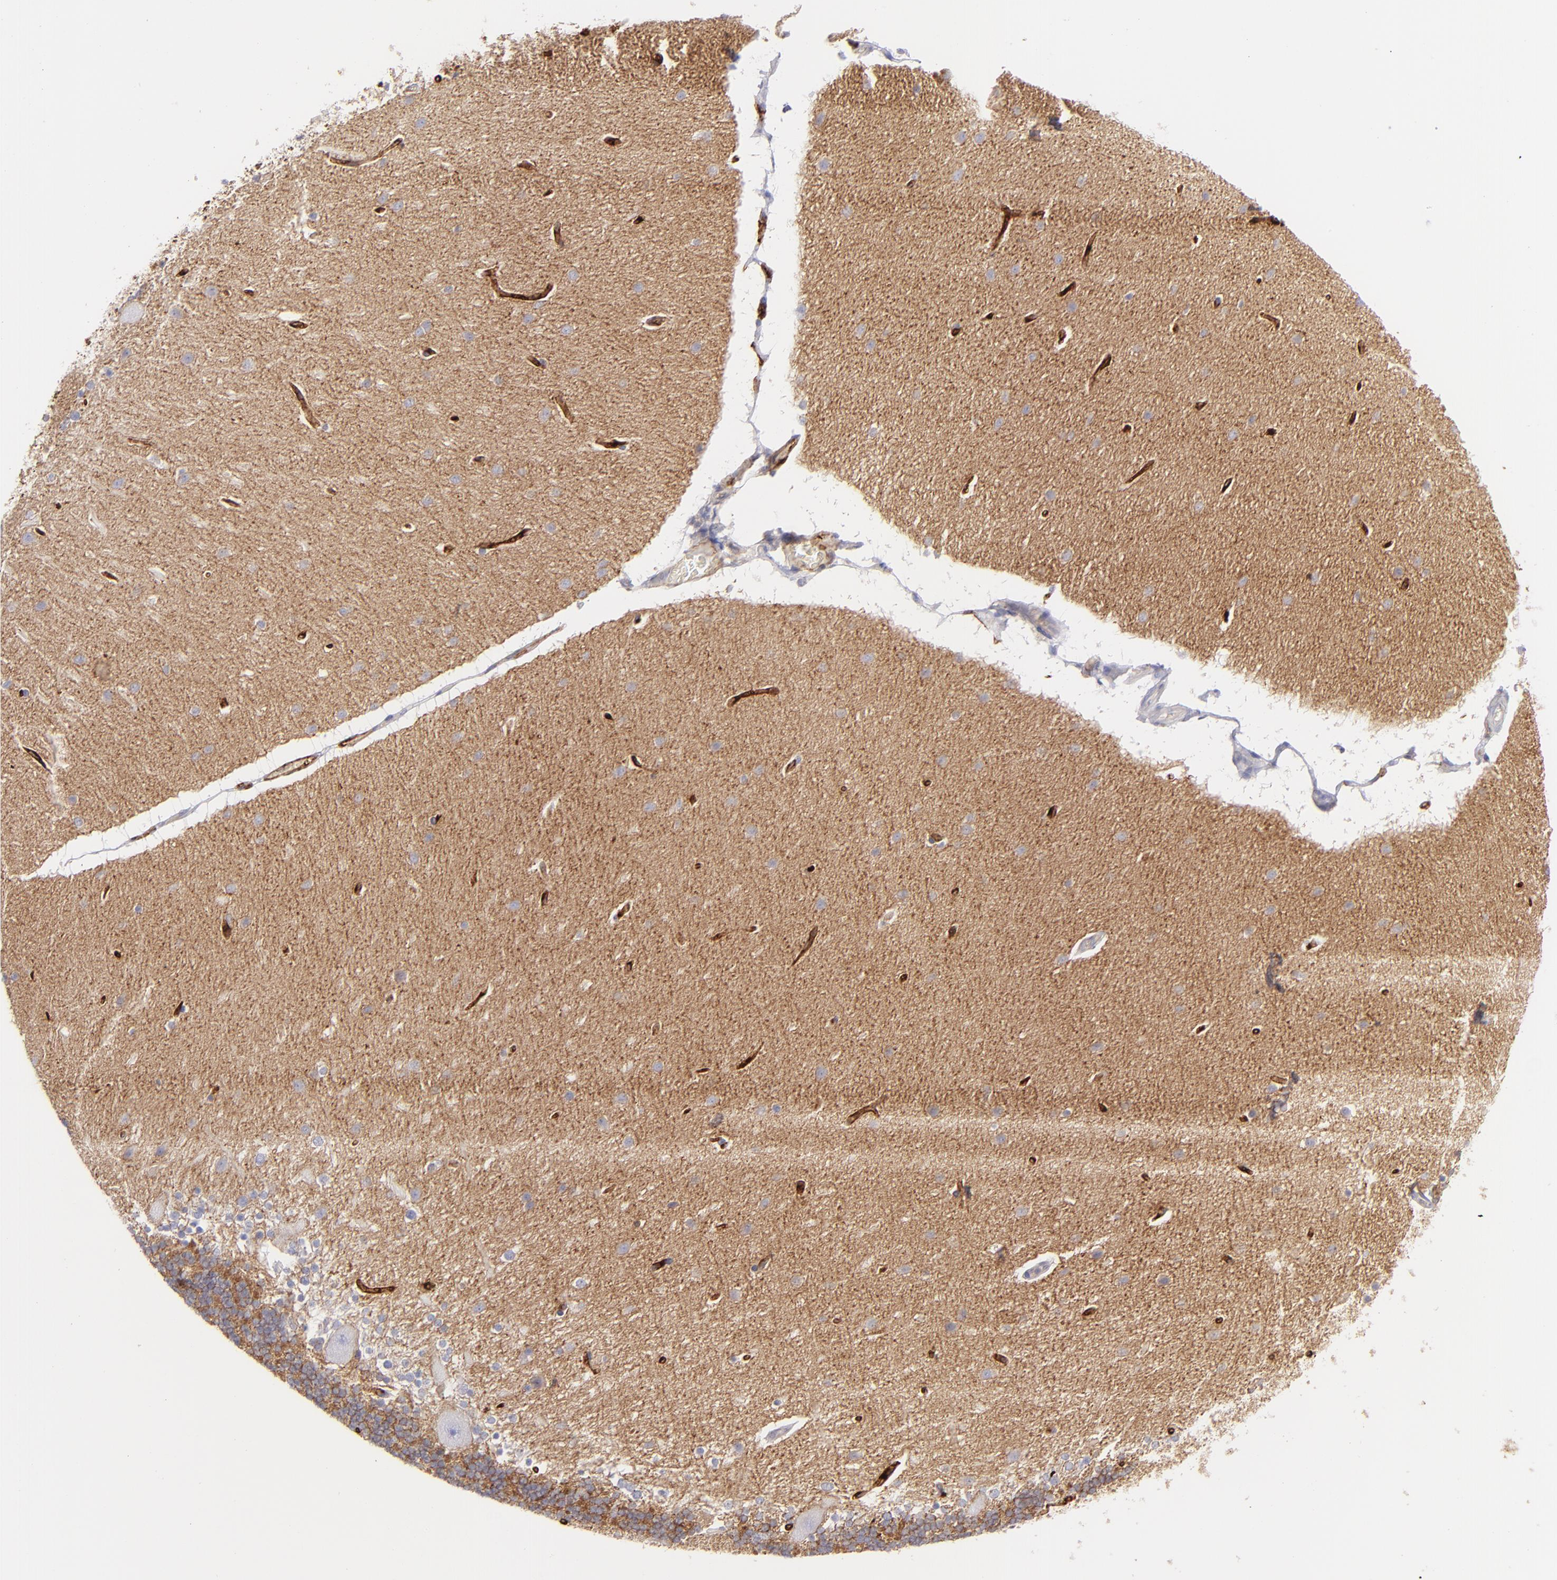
{"staining": {"intensity": "negative", "quantity": "none", "location": "none"}, "tissue": "cerebellum", "cell_type": "Cells in granular layer", "image_type": "normal", "snomed": [{"axis": "morphology", "description": "Normal tissue, NOS"}, {"axis": "topography", "description": "Cerebellum"}], "caption": "The image reveals no significant expression in cells in granular layer of cerebellum. (Brightfield microscopy of DAB (3,3'-diaminobenzidine) IHC at high magnification).", "gene": "BSG", "patient": {"sex": "female", "age": 54}}